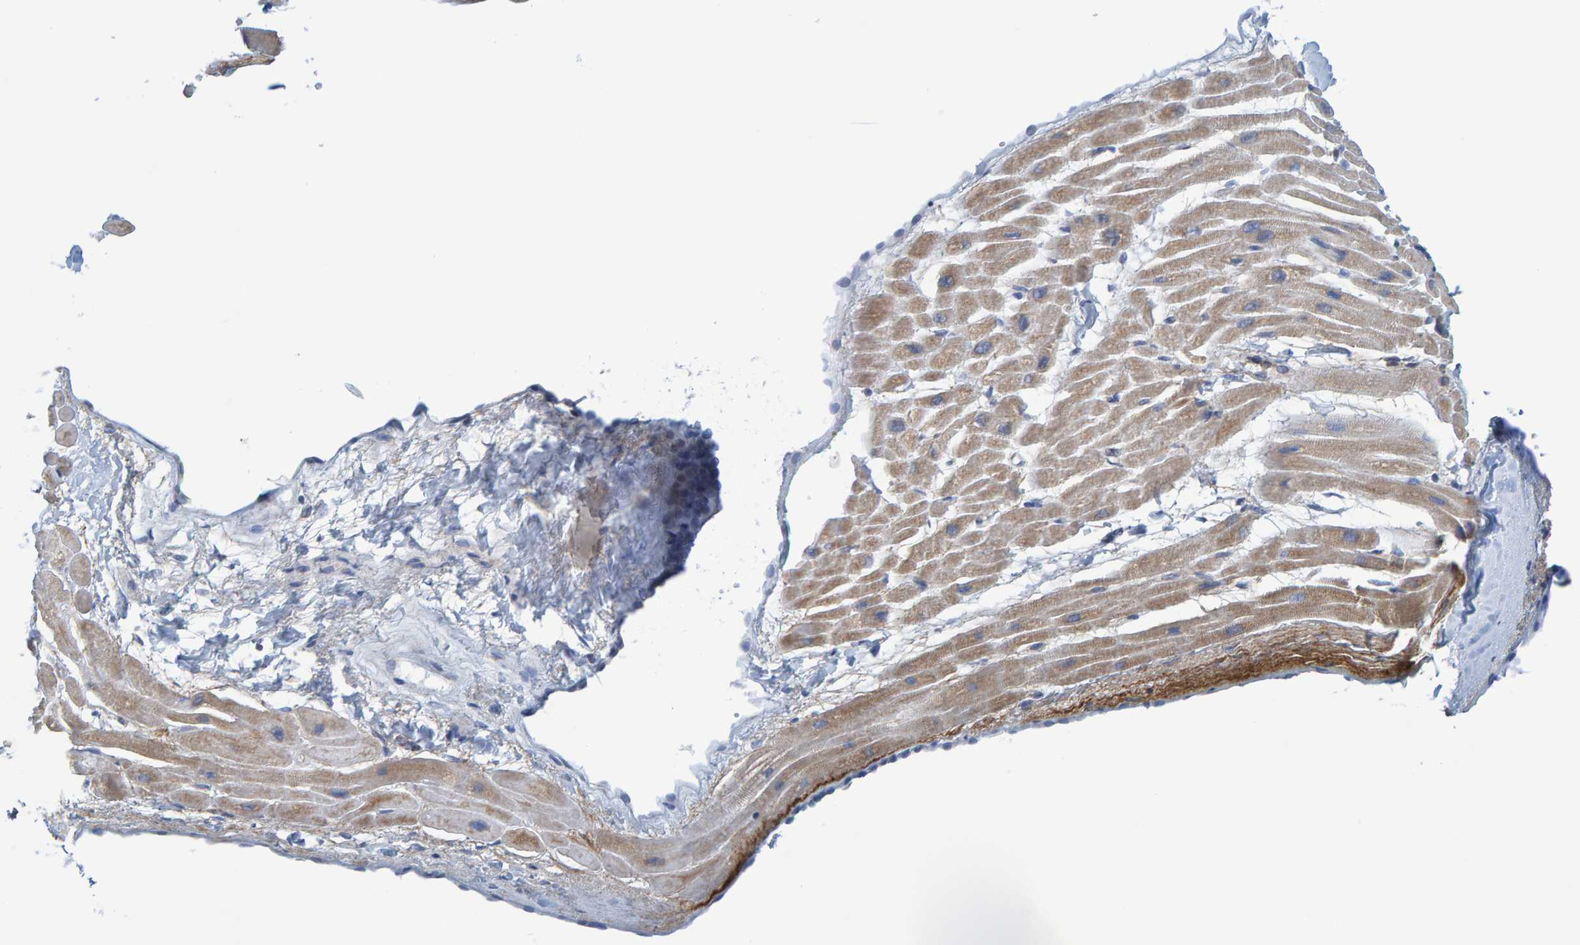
{"staining": {"intensity": "moderate", "quantity": "25%-75%", "location": "cytoplasmic/membranous"}, "tissue": "heart muscle", "cell_type": "Cardiomyocytes", "image_type": "normal", "snomed": [{"axis": "morphology", "description": "Normal tissue, NOS"}, {"axis": "topography", "description": "Heart"}], "caption": "Protein staining by IHC reveals moderate cytoplasmic/membranous positivity in approximately 25%-75% of cardiomyocytes in unremarkable heart muscle.", "gene": "MRPS7", "patient": {"sex": "male", "age": 45}}